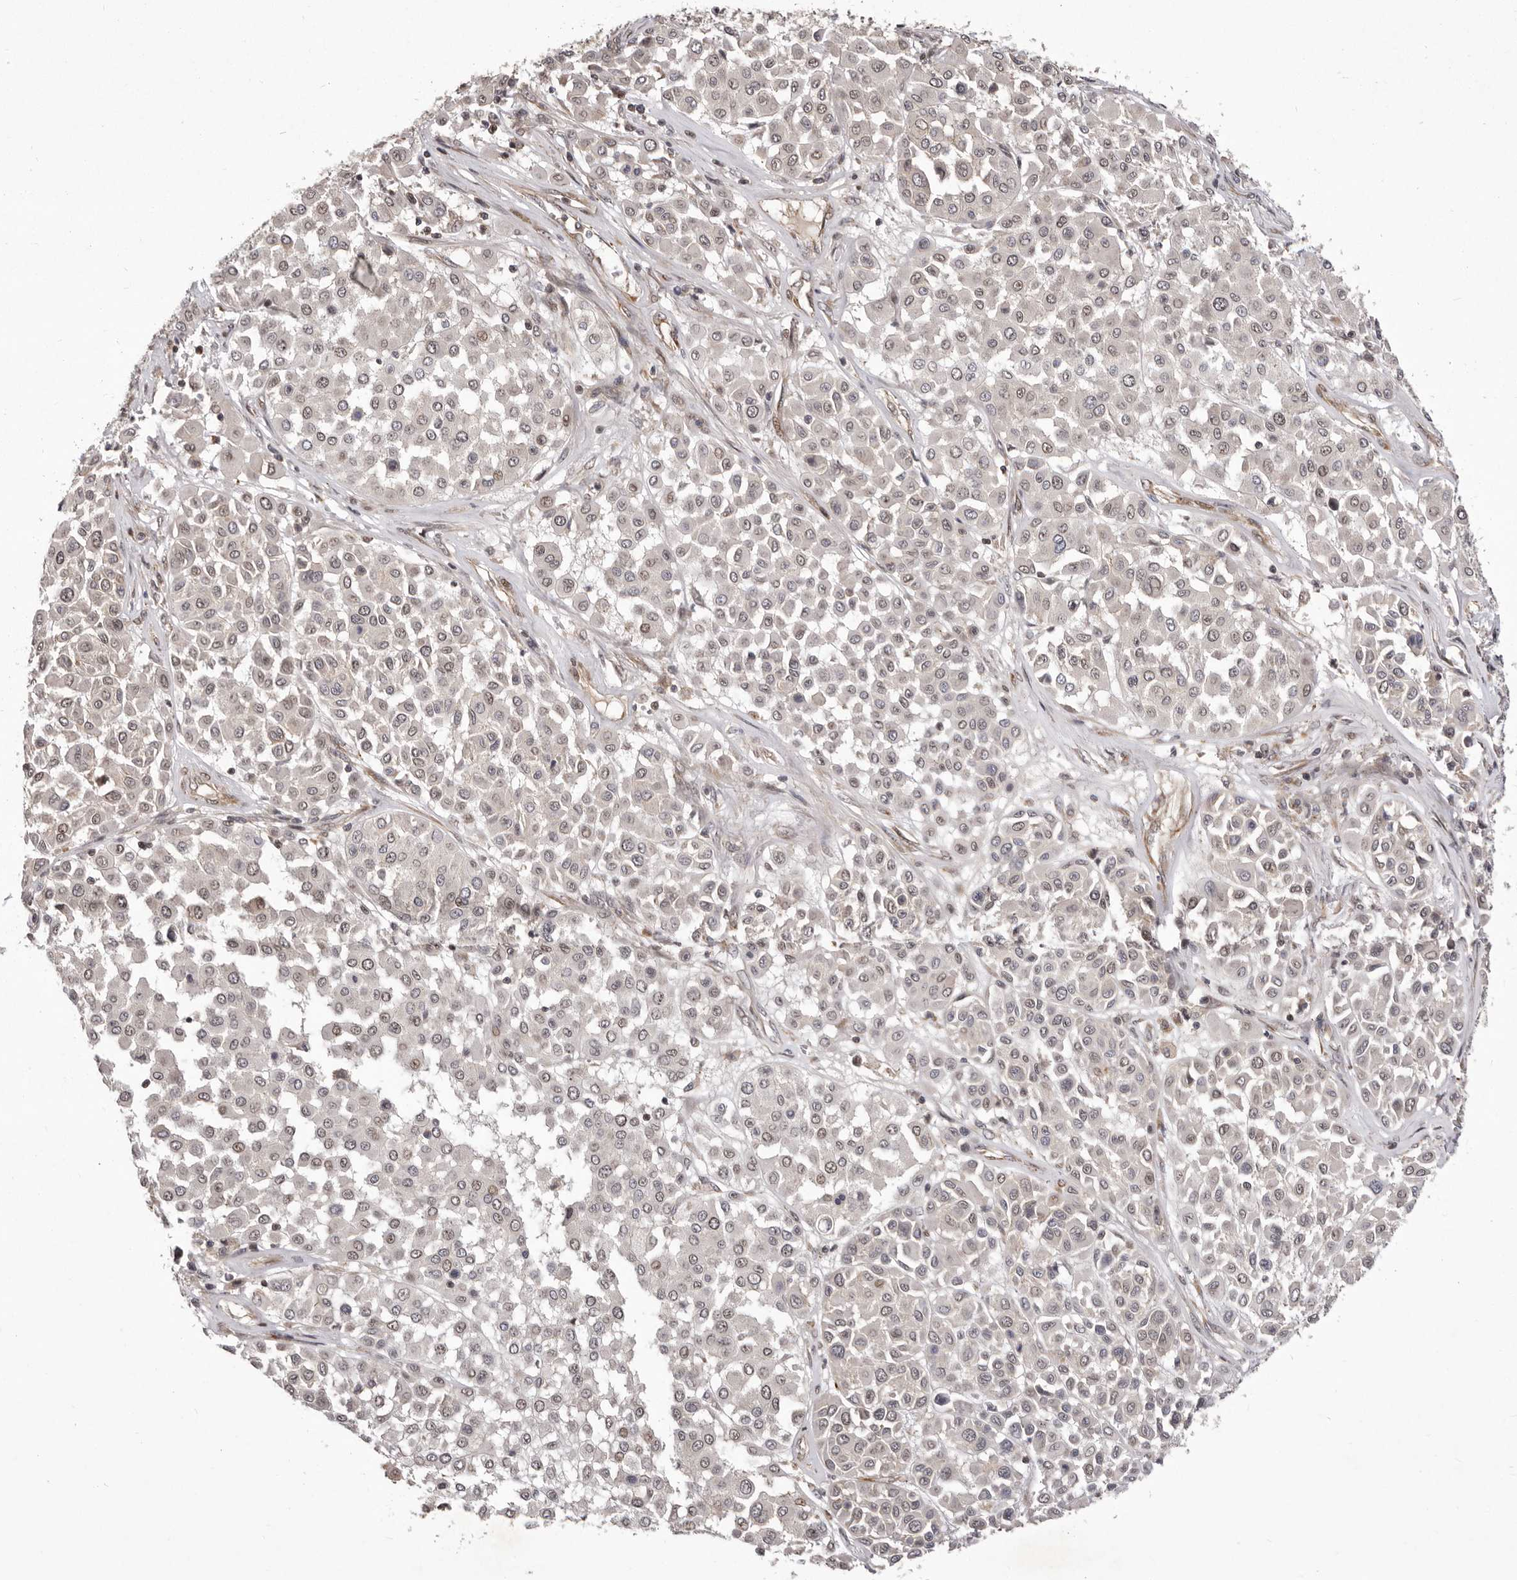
{"staining": {"intensity": "weak", "quantity": "<25%", "location": "nuclear"}, "tissue": "melanoma", "cell_type": "Tumor cells", "image_type": "cancer", "snomed": [{"axis": "morphology", "description": "Malignant melanoma, Metastatic site"}, {"axis": "topography", "description": "Soft tissue"}], "caption": "Human malignant melanoma (metastatic site) stained for a protein using immunohistochemistry demonstrates no staining in tumor cells.", "gene": "GLRX3", "patient": {"sex": "male", "age": 41}}